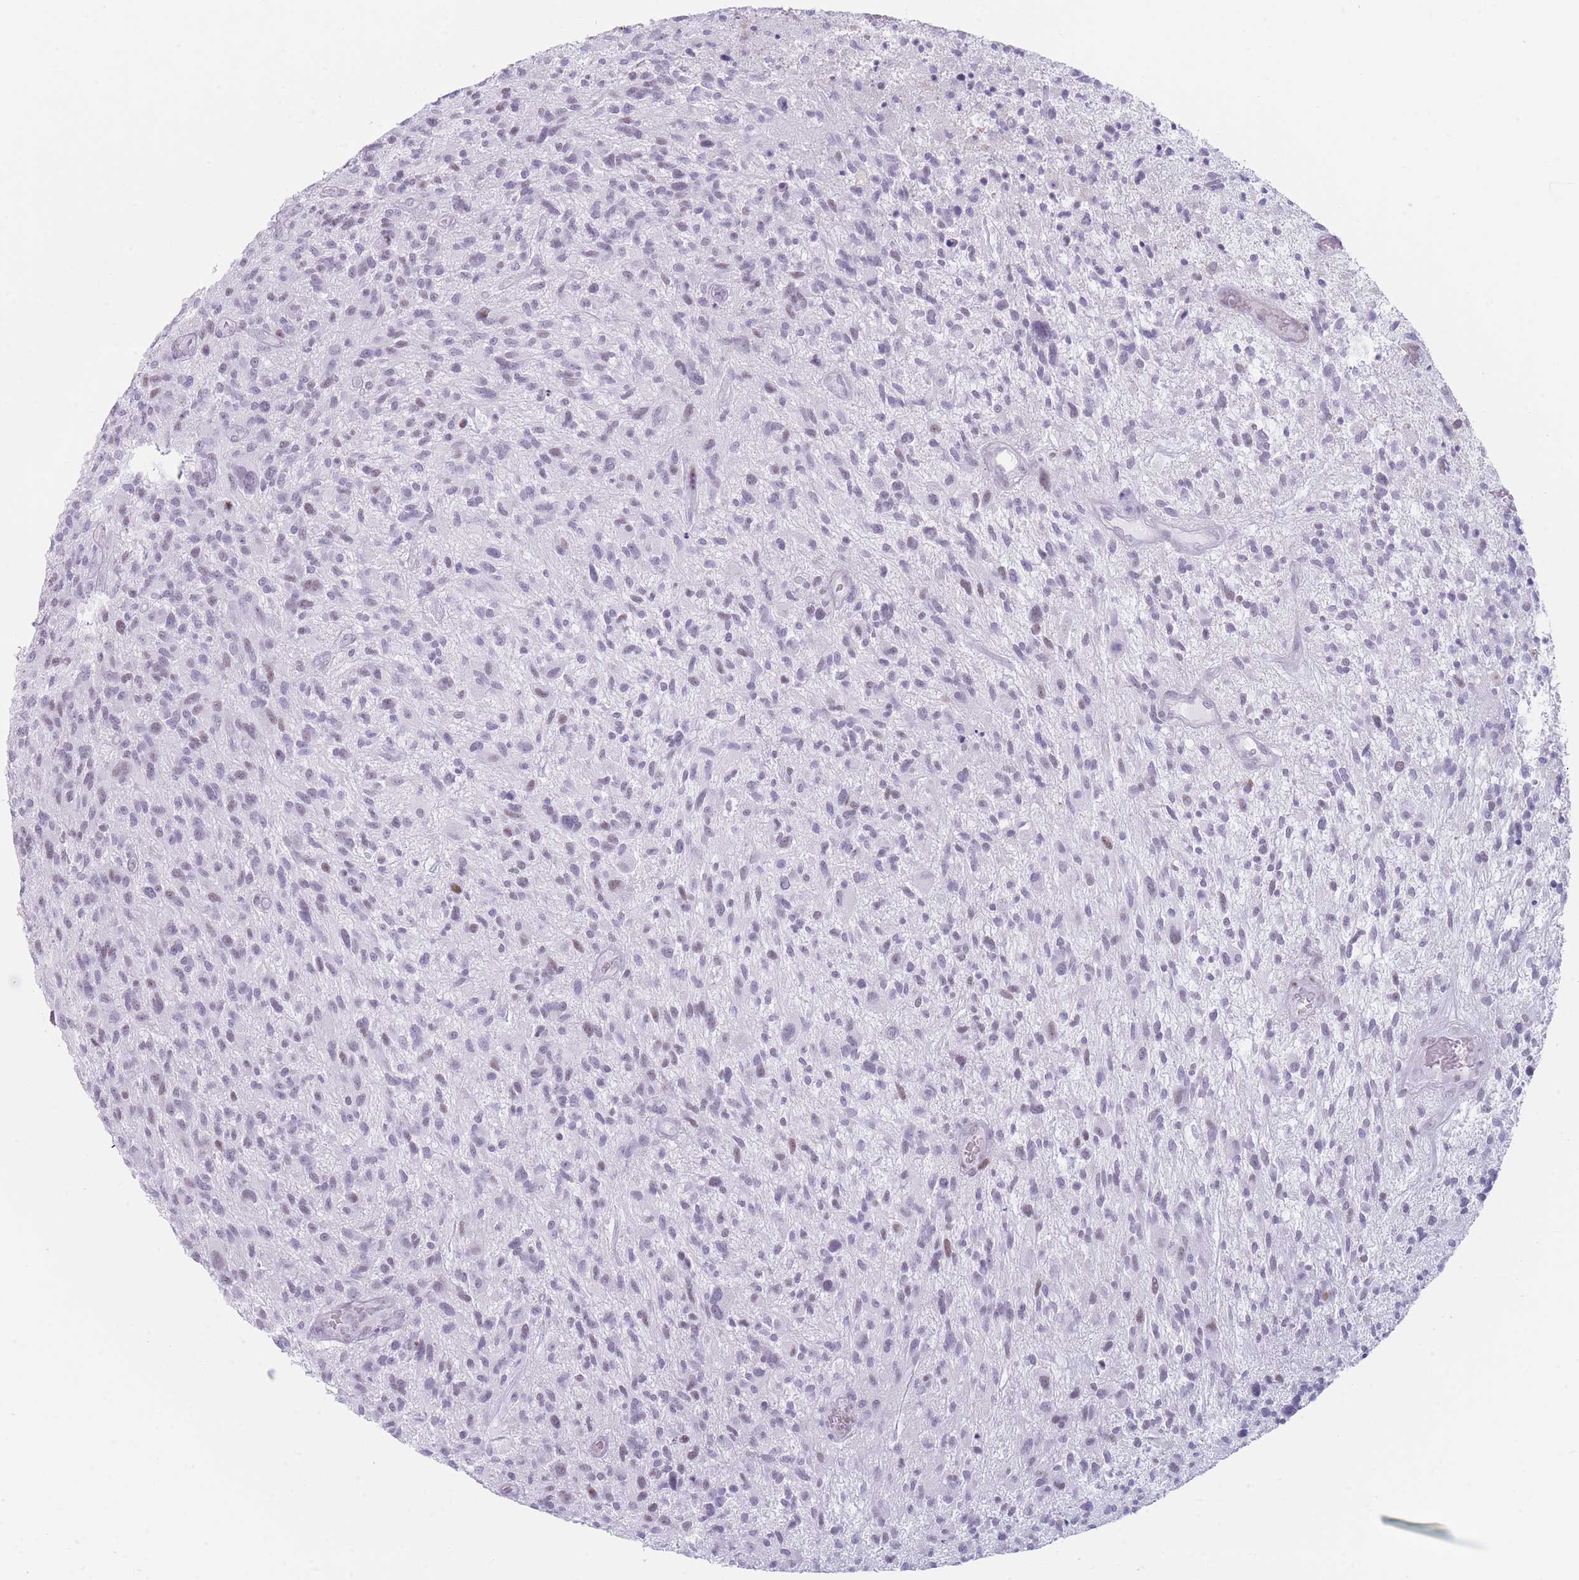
{"staining": {"intensity": "weak", "quantity": "25%-75%", "location": "nuclear"}, "tissue": "glioma", "cell_type": "Tumor cells", "image_type": "cancer", "snomed": [{"axis": "morphology", "description": "Glioma, malignant, High grade"}, {"axis": "topography", "description": "Brain"}], "caption": "Glioma stained with immunohistochemistry (IHC) exhibits weak nuclear positivity in approximately 25%-75% of tumor cells. The protein is shown in brown color, while the nuclei are stained blue.", "gene": "IFNA6", "patient": {"sex": "male", "age": 47}}